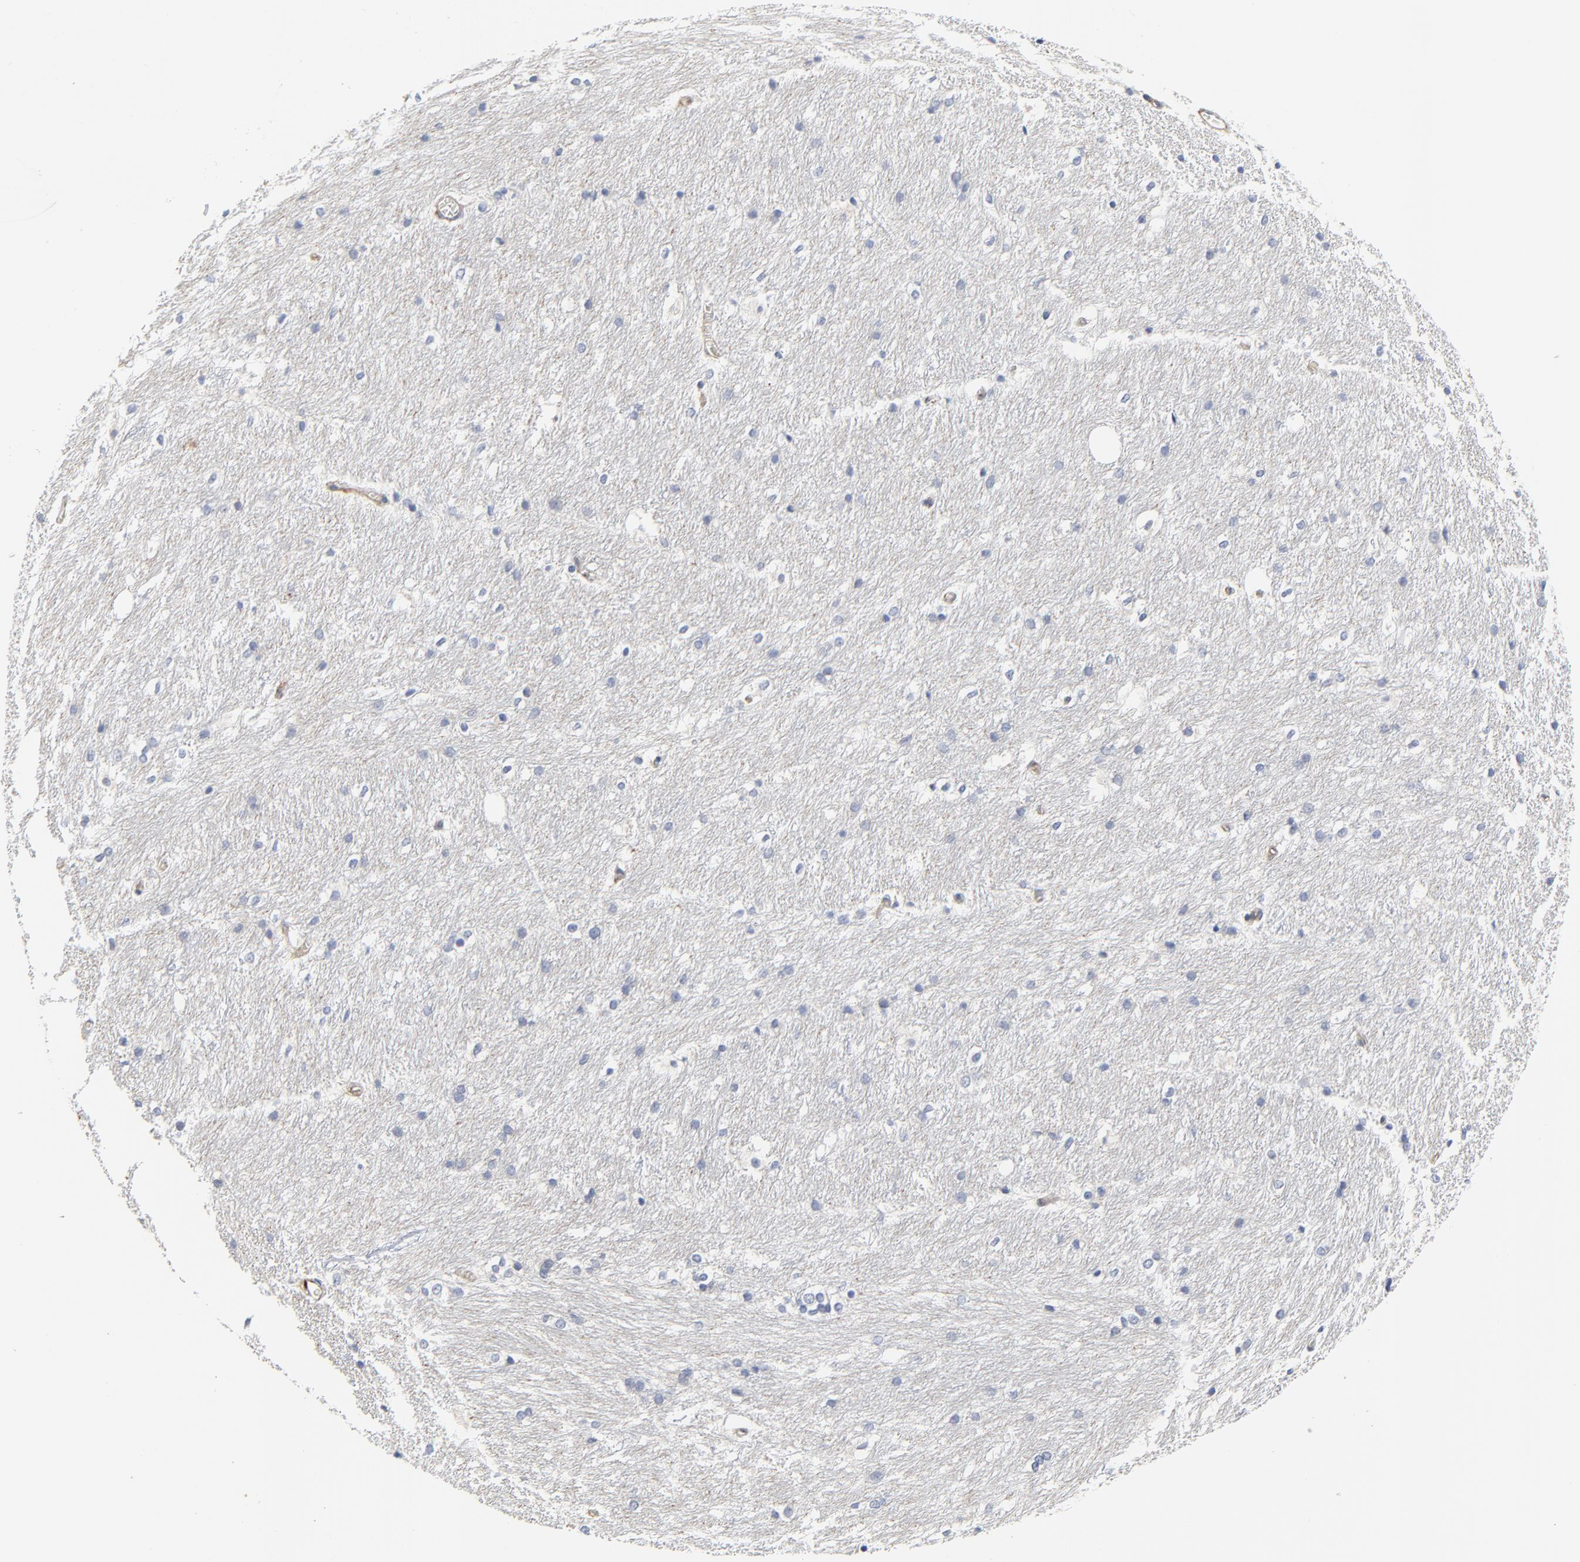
{"staining": {"intensity": "negative", "quantity": "none", "location": "none"}, "tissue": "caudate", "cell_type": "Glial cells", "image_type": "normal", "snomed": [{"axis": "morphology", "description": "Normal tissue, NOS"}, {"axis": "topography", "description": "Lateral ventricle wall"}], "caption": "Immunohistochemistry (IHC) image of unremarkable caudate stained for a protein (brown), which displays no positivity in glial cells.", "gene": "NXF3", "patient": {"sex": "female", "age": 19}}